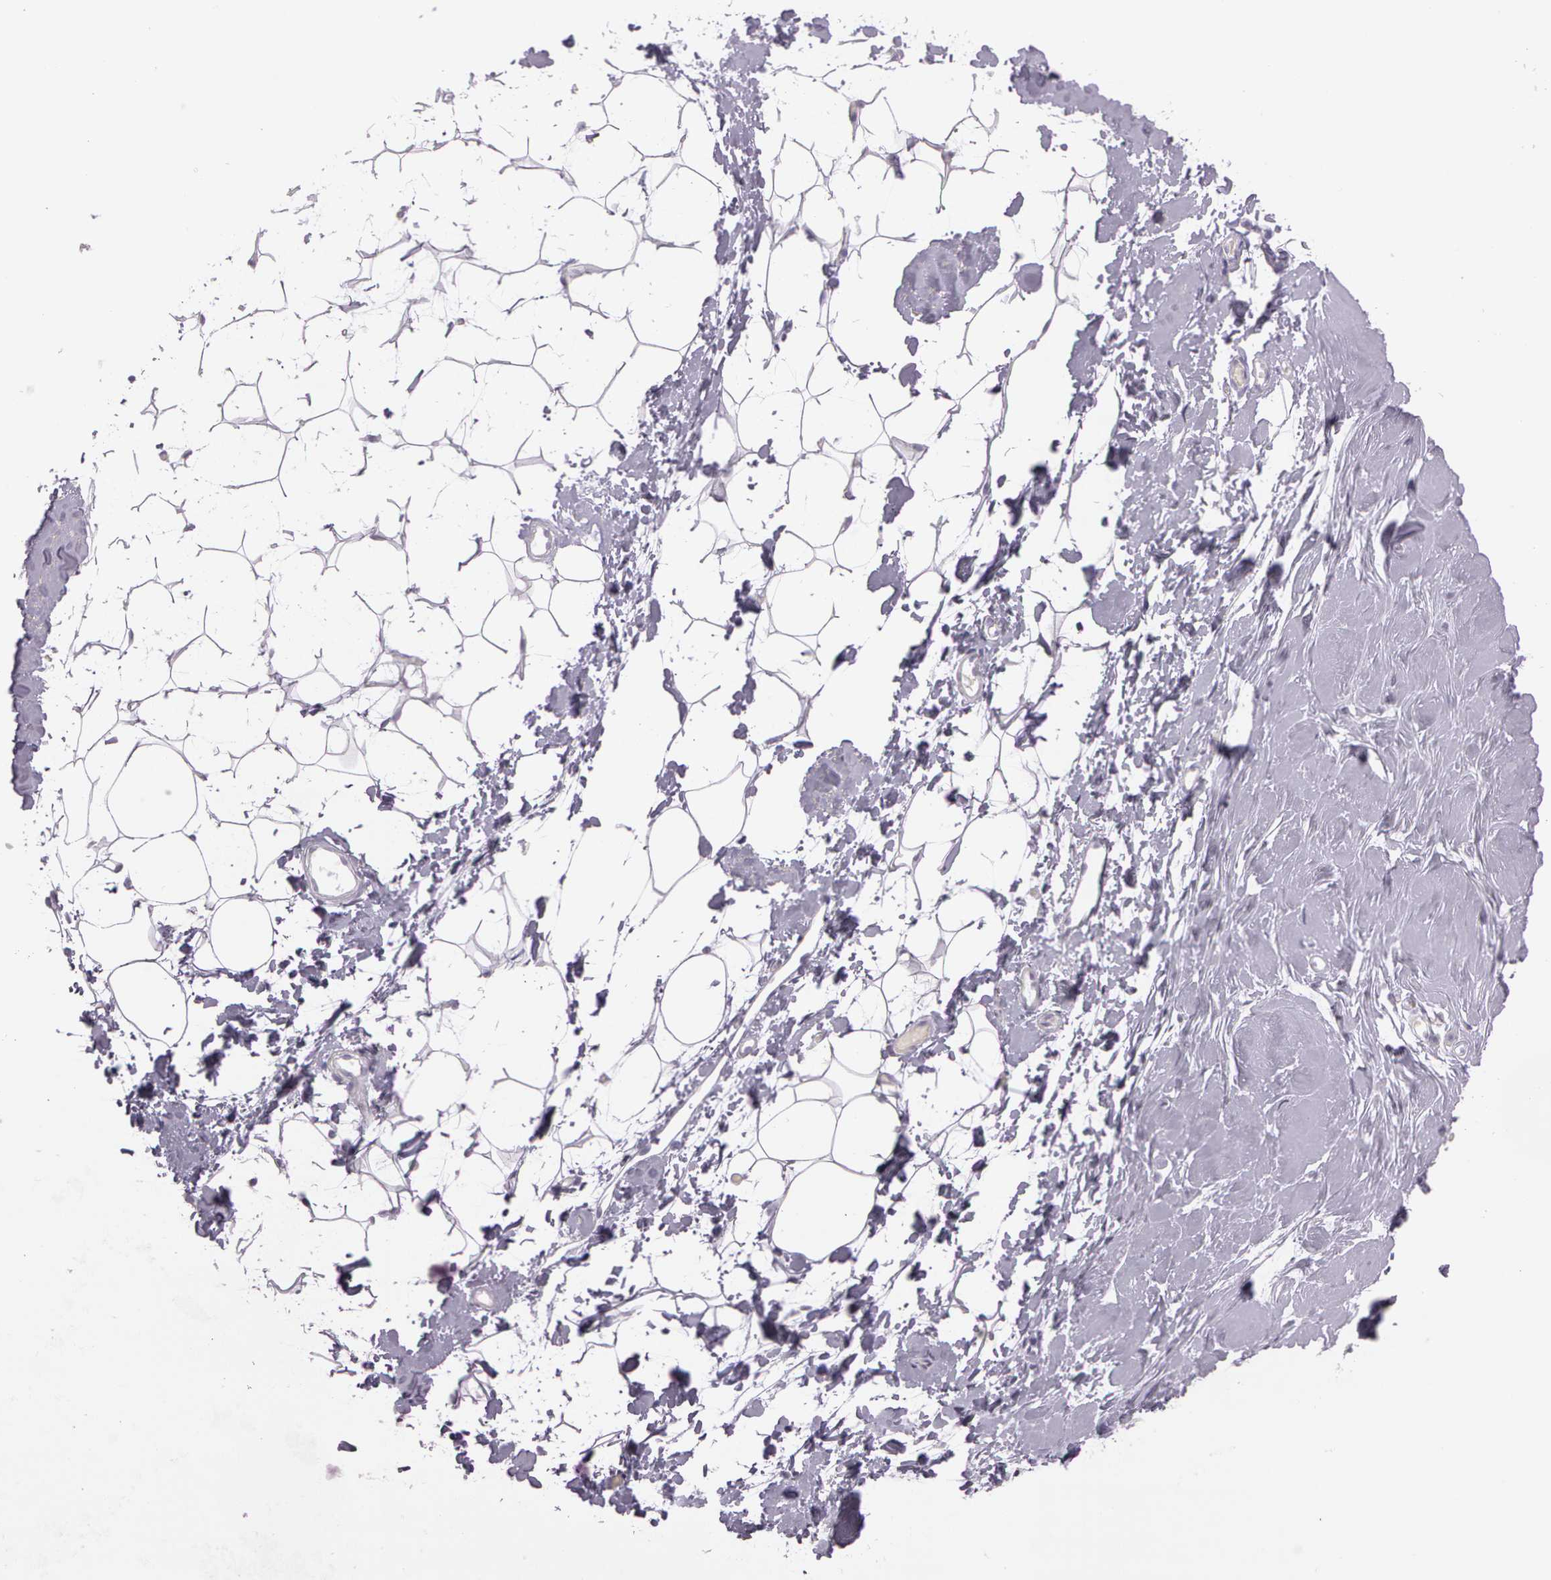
{"staining": {"intensity": "negative", "quantity": "none", "location": "none"}, "tissue": "adipose tissue", "cell_type": "Adipocytes", "image_type": "normal", "snomed": [{"axis": "morphology", "description": "Normal tissue, NOS"}, {"axis": "morphology", "description": "Fibrosis, NOS"}, {"axis": "topography", "description": "Breast"}], "caption": "High power microscopy photomicrograph of an immunohistochemistry image of normal adipose tissue, revealing no significant staining in adipocytes. (Stains: DAB immunohistochemistry with hematoxylin counter stain, Microscopy: brightfield microscopy at high magnification).", "gene": "OTC", "patient": {"sex": "female", "age": 24}}